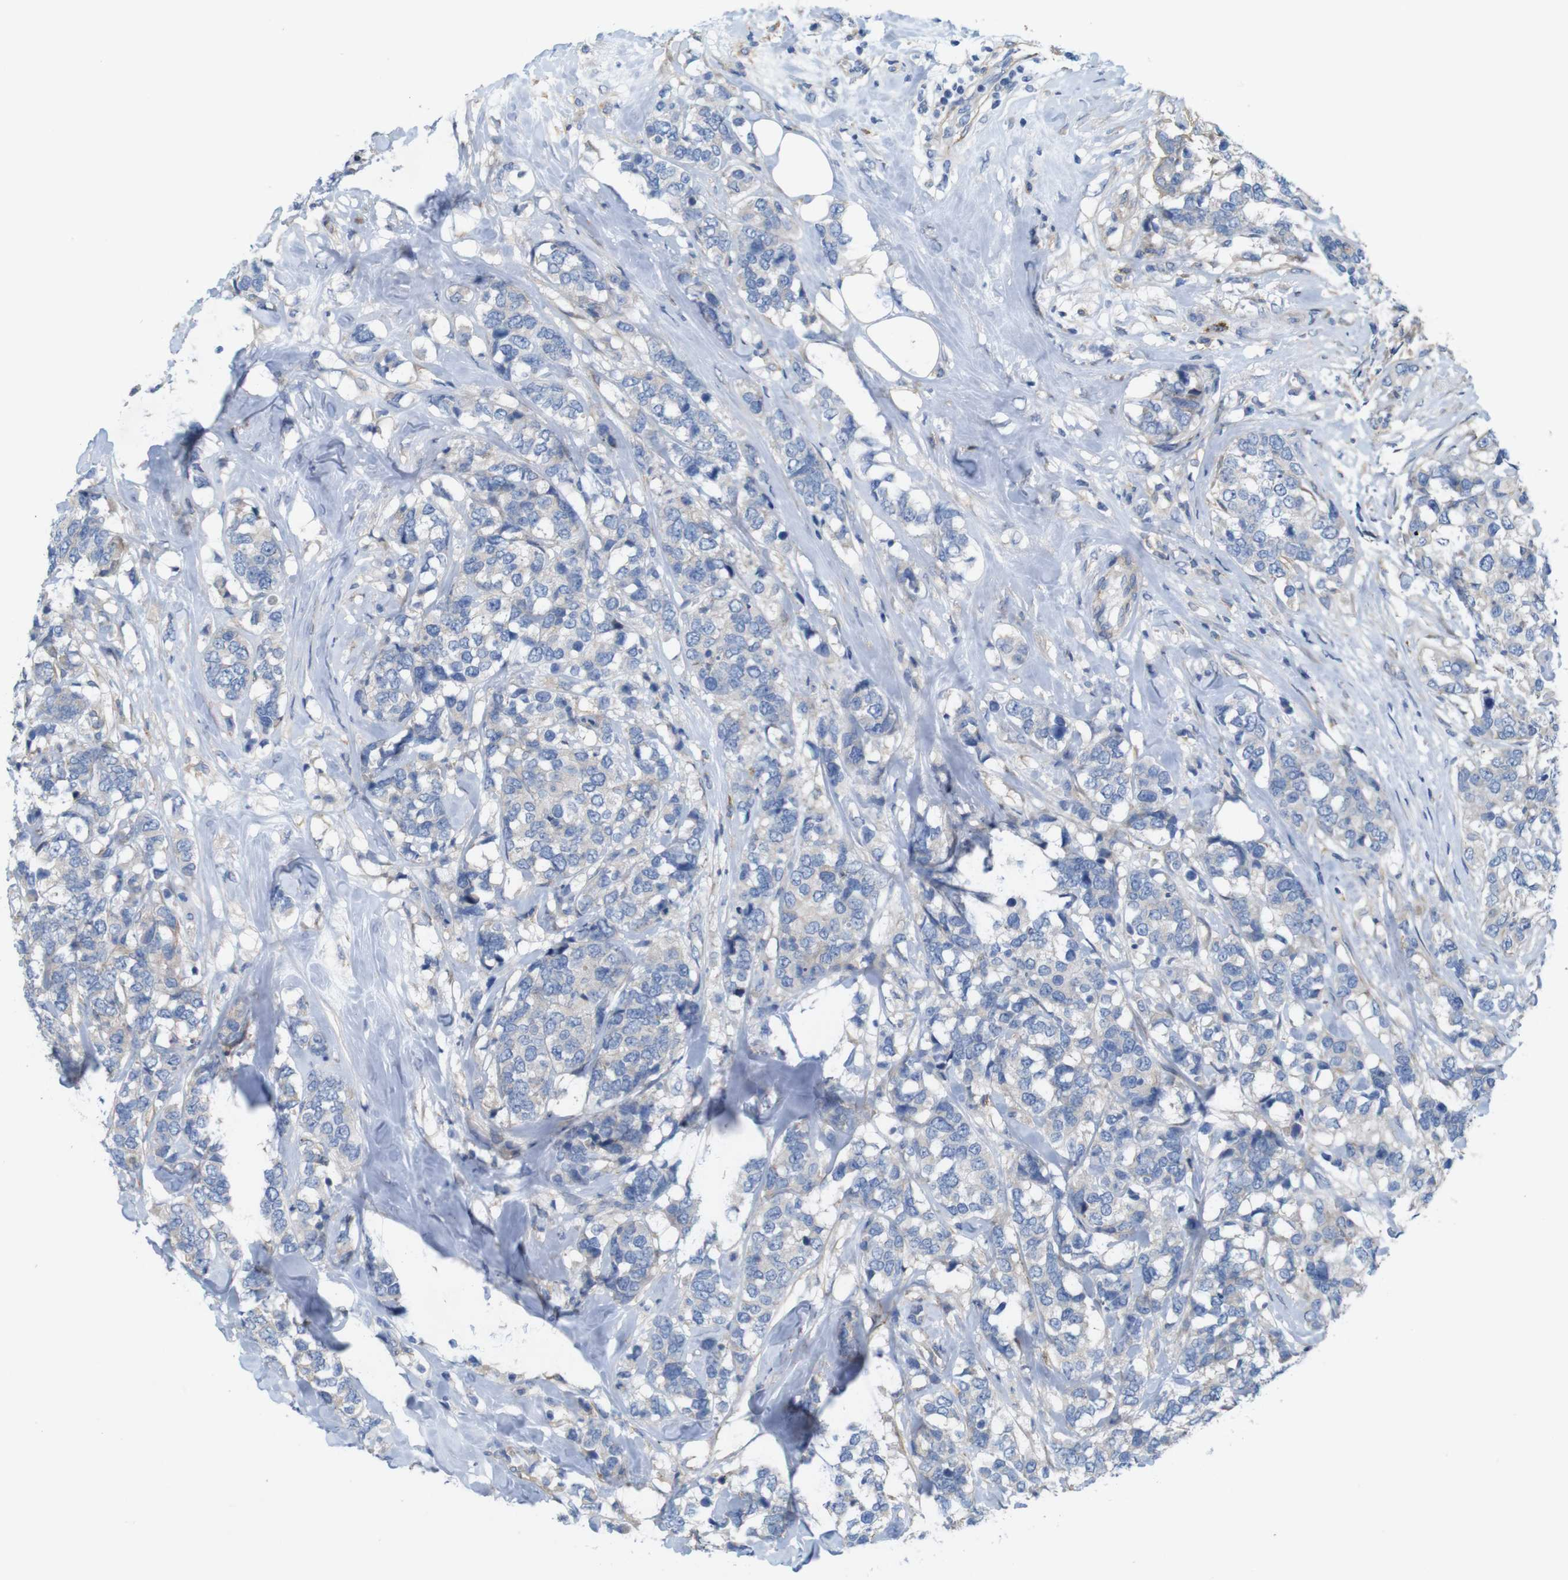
{"staining": {"intensity": "negative", "quantity": "none", "location": "none"}, "tissue": "breast cancer", "cell_type": "Tumor cells", "image_type": "cancer", "snomed": [{"axis": "morphology", "description": "Lobular carcinoma"}, {"axis": "topography", "description": "Breast"}], "caption": "Tumor cells show no significant protein staining in breast lobular carcinoma.", "gene": "SIGLEC8", "patient": {"sex": "female", "age": 59}}